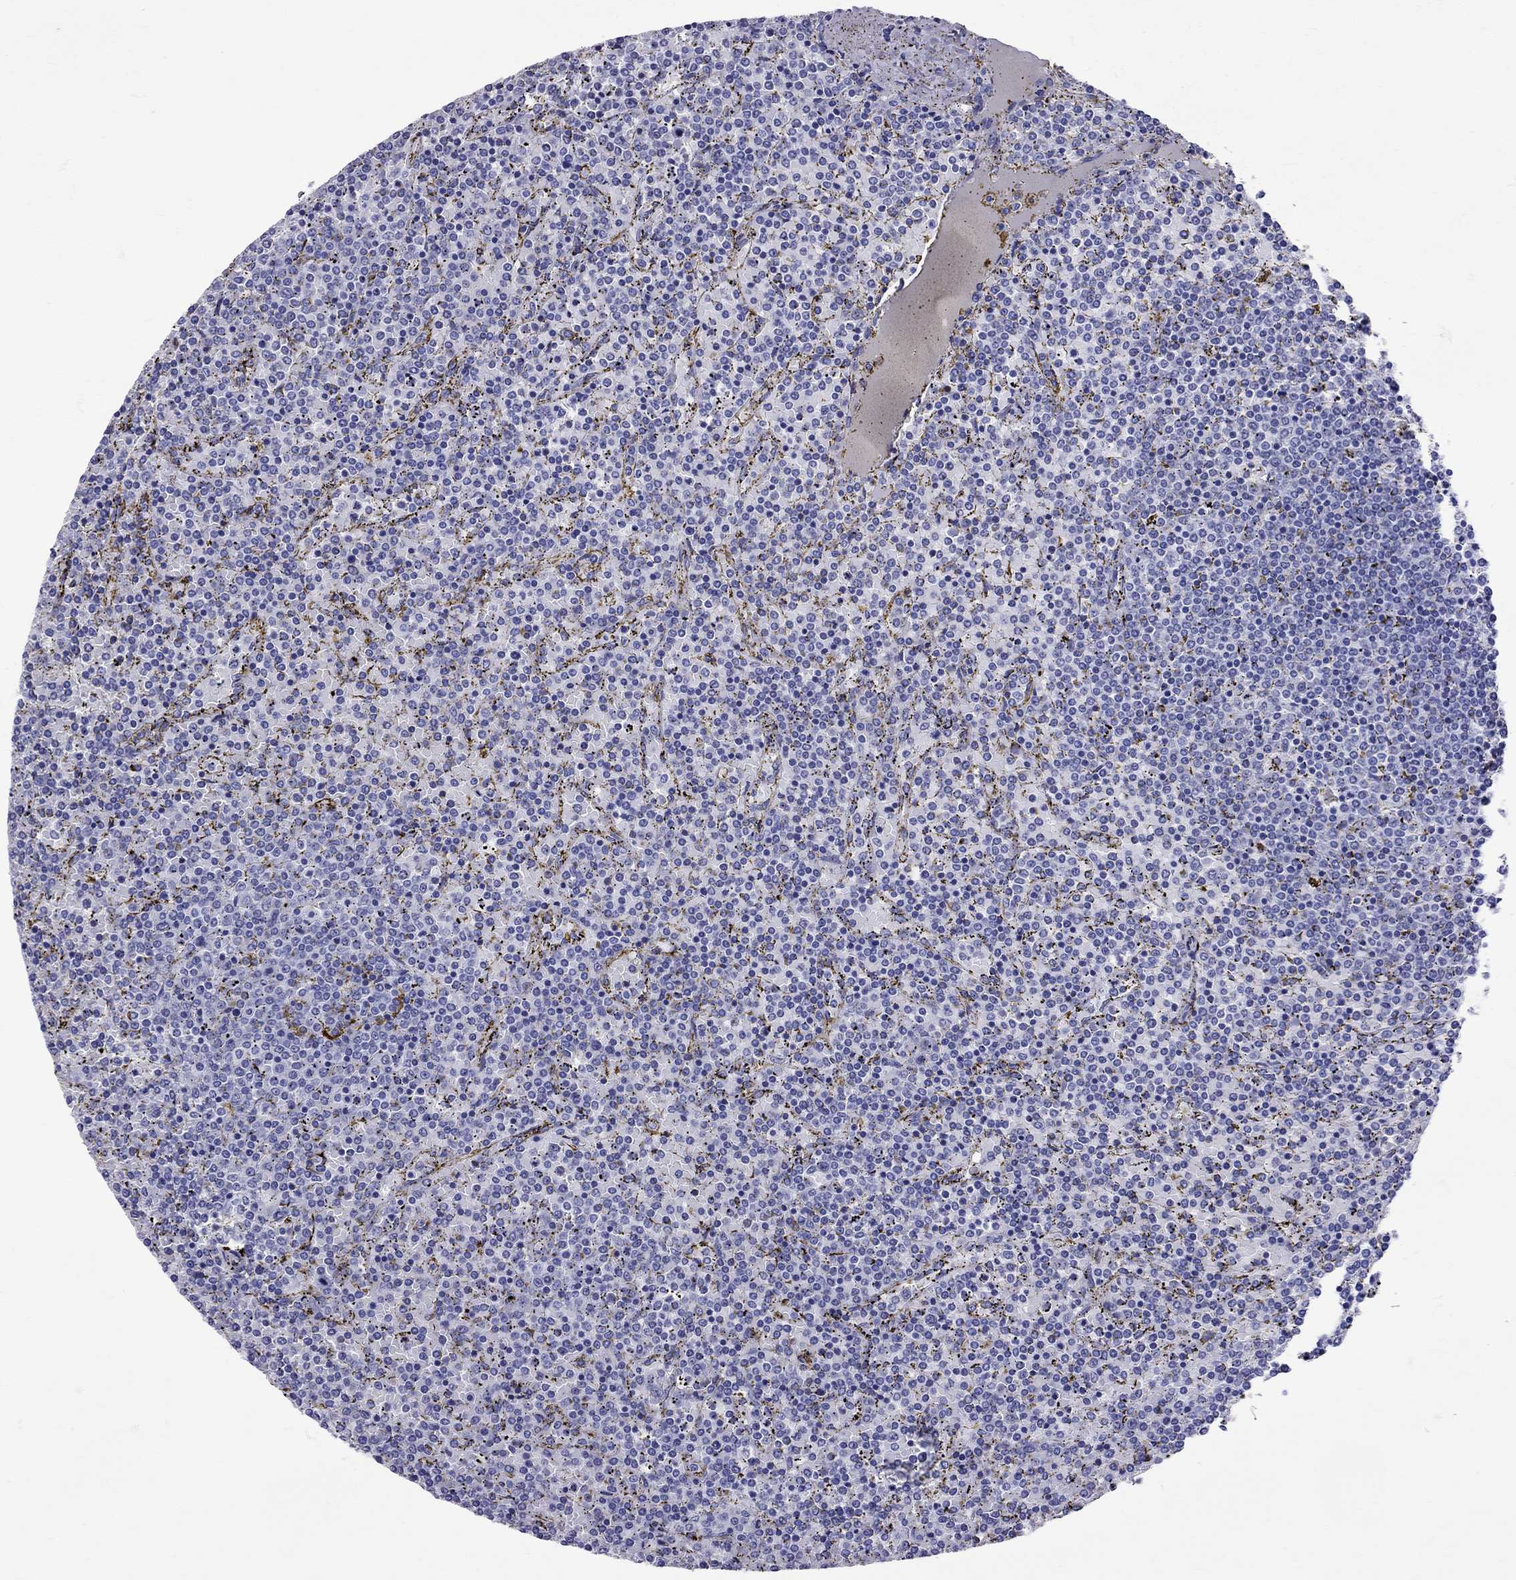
{"staining": {"intensity": "negative", "quantity": "none", "location": "none"}, "tissue": "lymphoma", "cell_type": "Tumor cells", "image_type": "cancer", "snomed": [{"axis": "morphology", "description": "Malignant lymphoma, non-Hodgkin's type, Low grade"}, {"axis": "topography", "description": "Spleen"}], "caption": "Tumor cells are negative for protein expression in human low-grade malignant lymphoma, non-Hodgkin's type.", "gene": "AVP", "patient": {"sex": "female", "age": 77}}